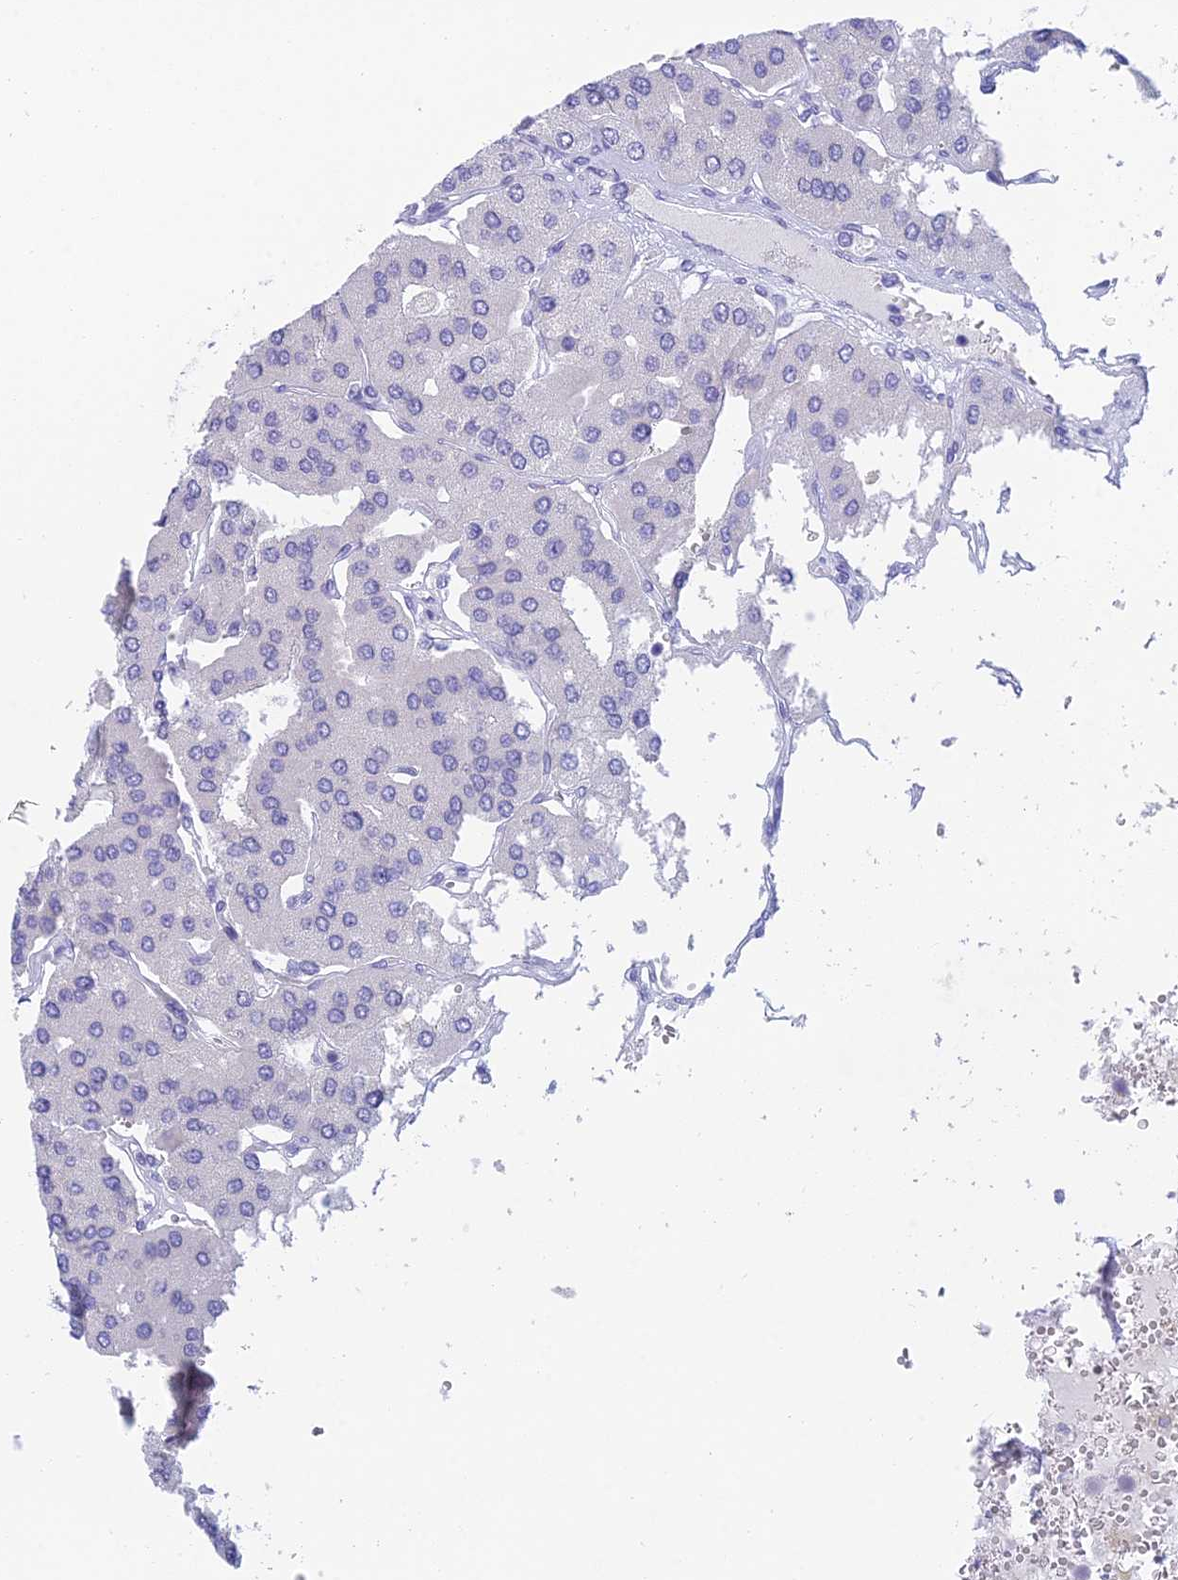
{"staining": {"intensity": "negative", "quantity": "none", "location": "none"}, "tissue": "parathyroid gland", "cell_type": "Glandular cells", "image_type": "normal", "snomed": [{"axis": "morphology", "description": "Normal tissue, NOS"}, {"axis": "morphology", "description": "Adenoma, NOS"}, {"axis": "topography", "description": "Parathyroid gland"}], "caption": "An image of parathyroid gland stained for a protein exhibits no brown staining in glandular cells. (Brightfield microscopy of DAB (3,3'-diaminobenzidine) immunohistochemistry (IHC) at high magnification).", "gene": "TMEM161B", "patient": {"sex": "female", "age": 86}}